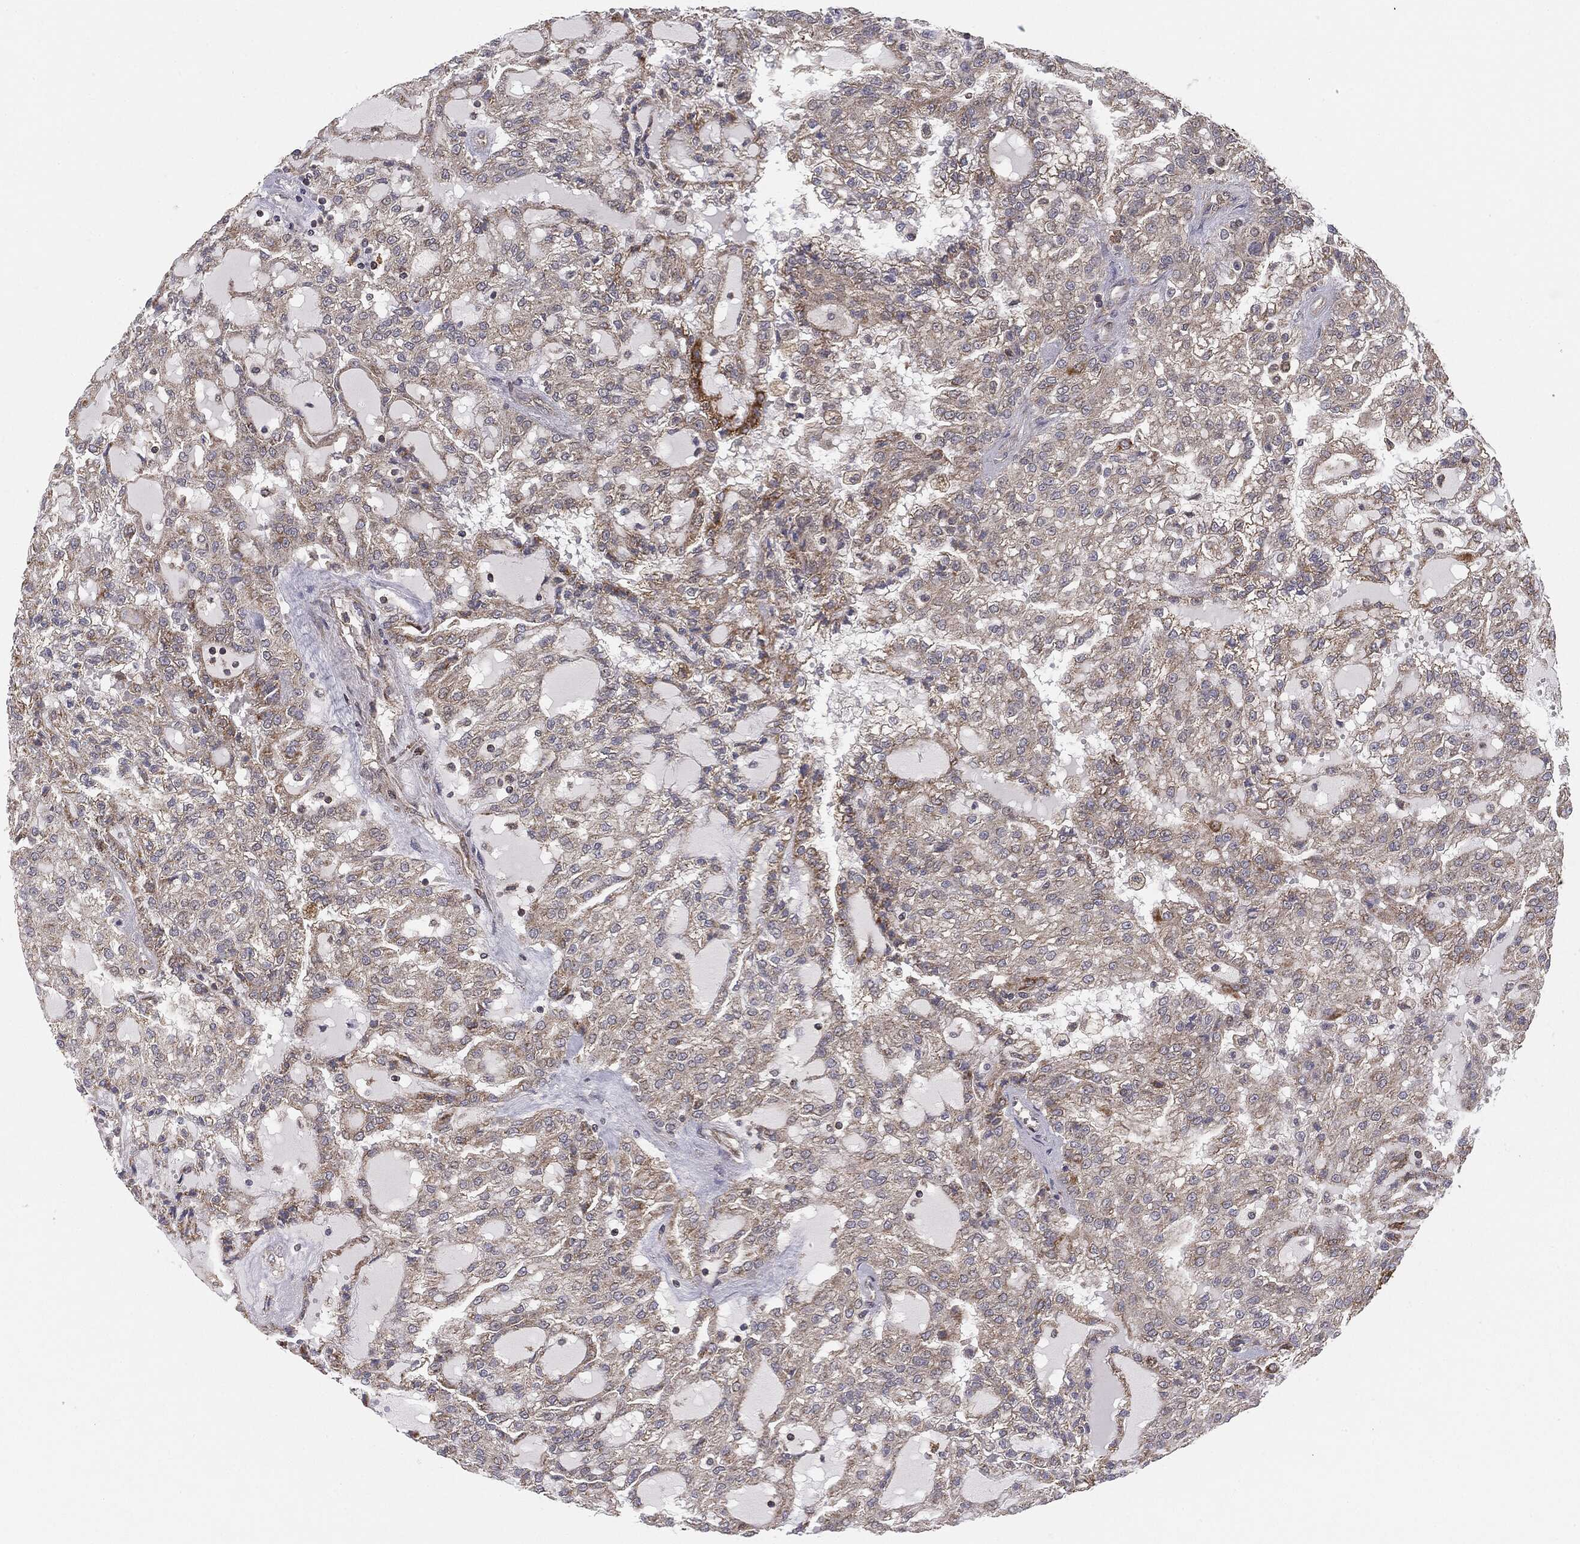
{"staining": {"intensity": "weak", "quantity": "25%-75%", "location": "cytoplasmic/membranous"}, "tissue": "renal cancer", "cell_type": "Tumor cells", "image_type": "cancer", "snomed": [{"axis": "morphology", "description": "Adenocarcinoma, NOS"}, {"axis": "topography", "description": "Kidney"}], "caption": "High-magnification brightfield microscopy of renal cancer stained with DAB (3,3'-diaminobenzidine) (brown) and counterstained with hematoxylin (blue). tumor cells exhibit weak cytoplasmic/membranous staining is seen in approximately25%-75% of cells.", "gene": "MTOR", "patient": {"sex": "male", "age": 63}}